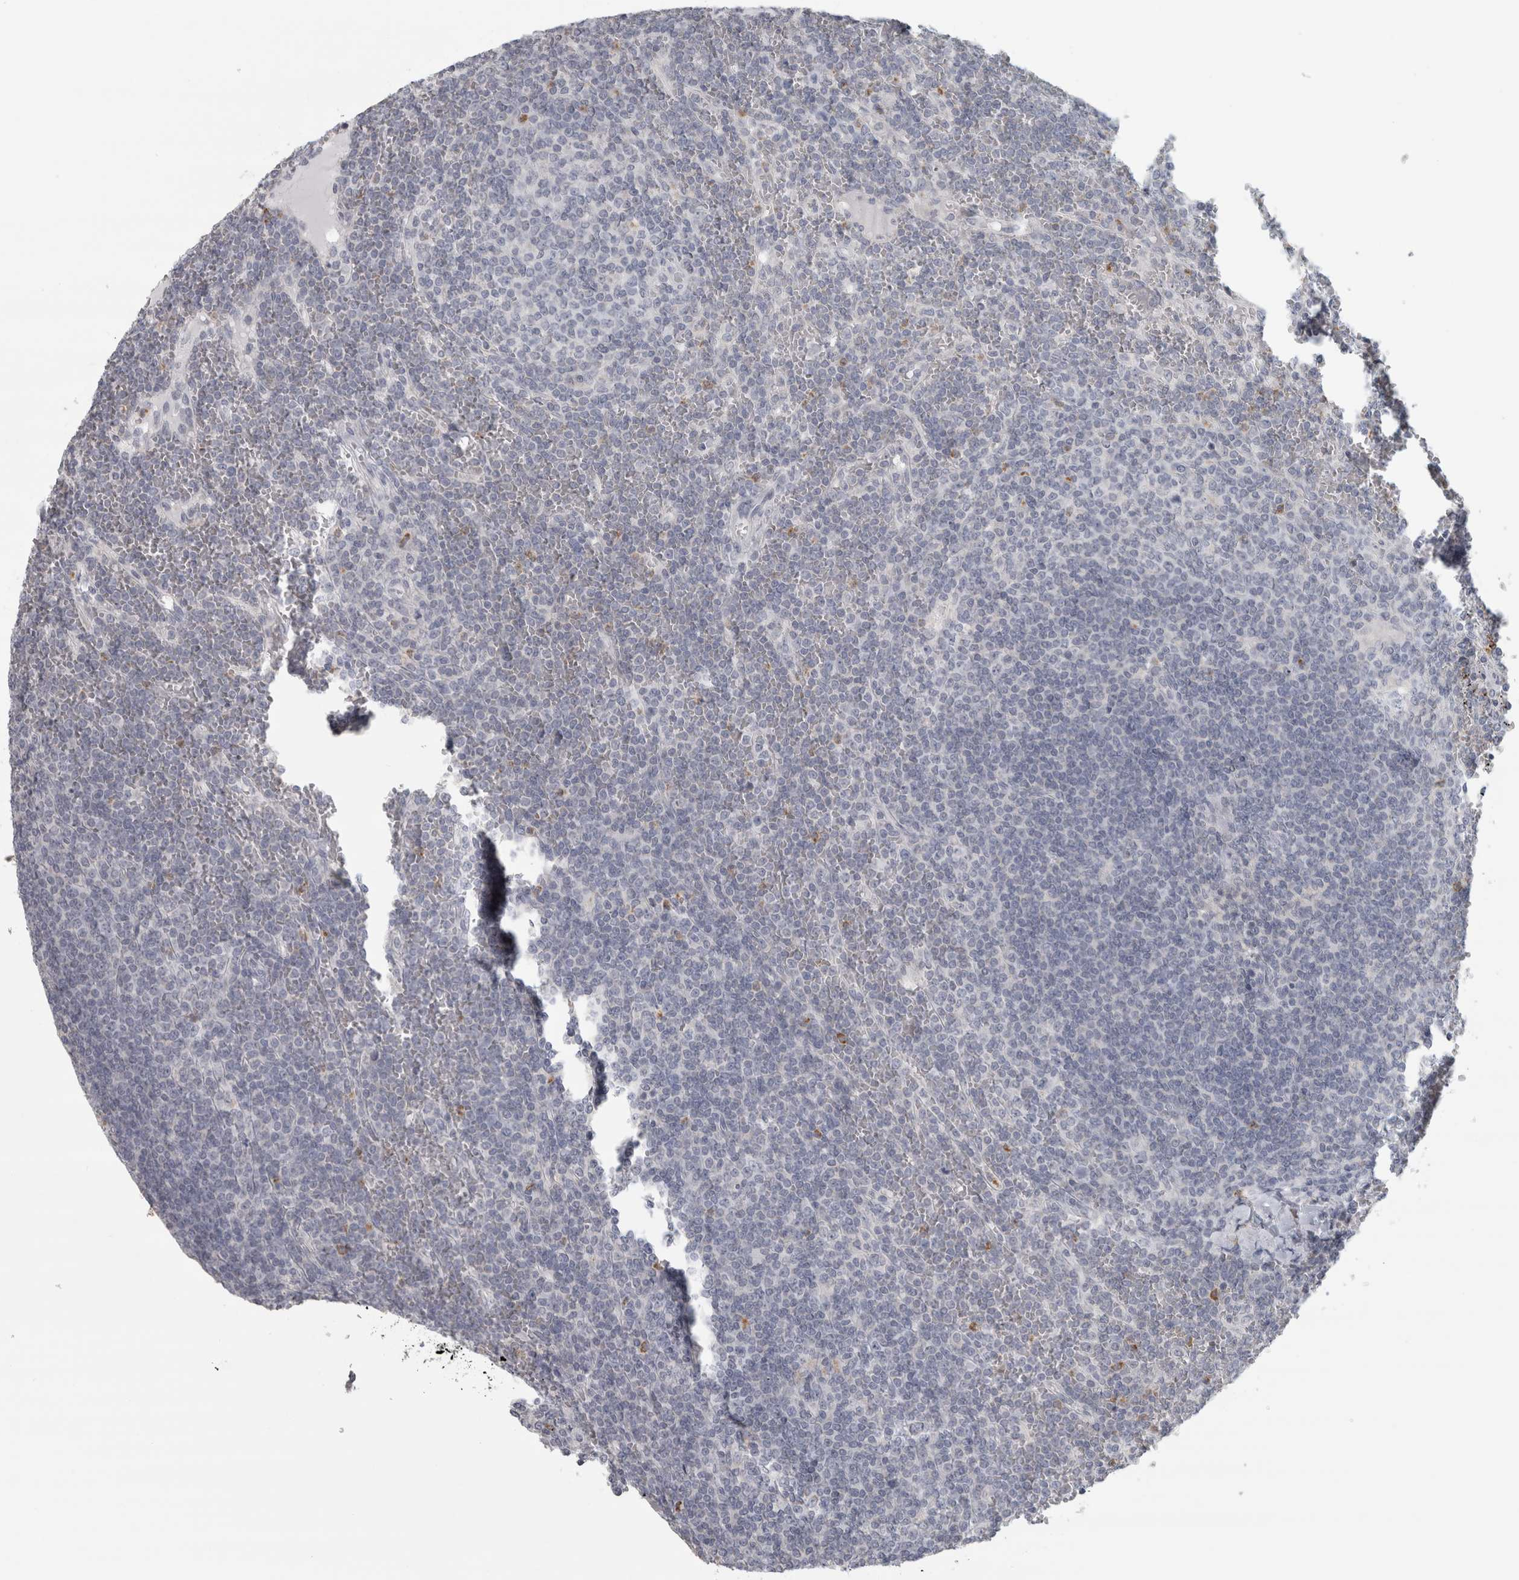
{"staining": {"intensity": "negative", "quantity": "none", "location": "none"}, "tissue": "lymphoma", "cell_type": "Tumor cells", "image_type": "cancer", "snomed": [{"axis": "morphology", "description": "Malignant lymphoma, non-Hodgkin's type, Low grade"}, {"axis": "topography", "description": "Spleen"}], "caption": "This is a micrograph of immunohistochemistry (IHC) staining of lymphoma, which shows no staining in tumor cells.", "gene": "PTPRN2", "patient": {"sex": "female", "age": 19}}